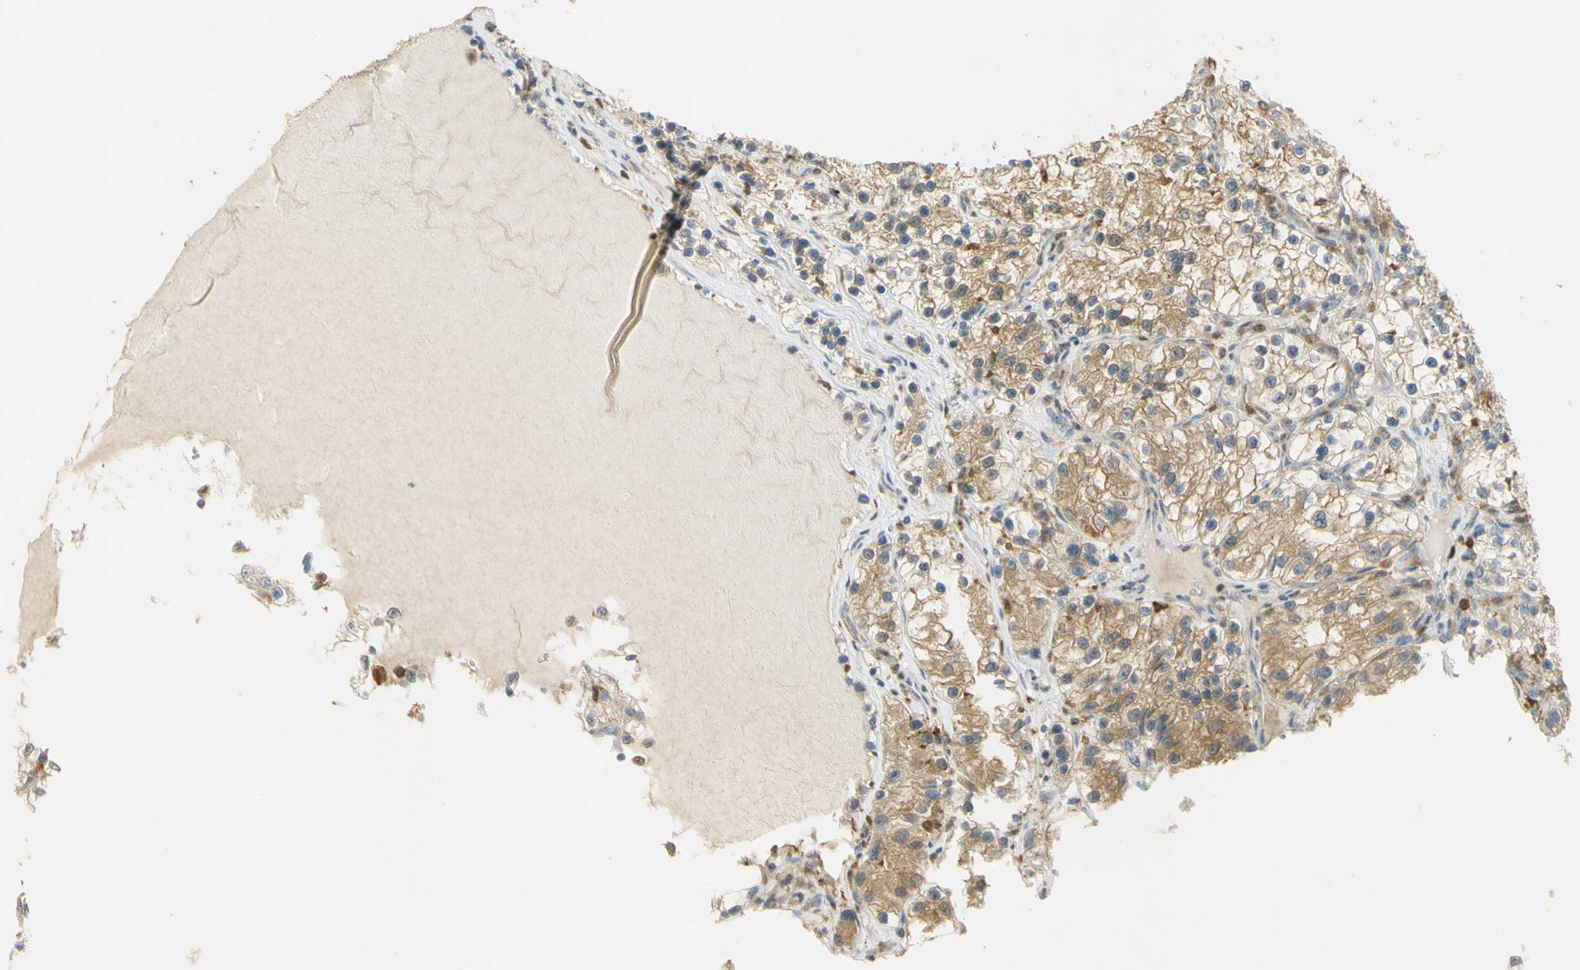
{"staining": {"intensity": "moderate", "quantity": ">75%", "location": "cytoplasmic/membranous"}, "tissue": "renal cancer", "cell_type": "Tumor cells", "image_type": "cancer", "snomed": [{"axis": "morphology", "description": "Adenocarcinoma, NOS"}, {"axis": "topography", "description": "Kidney"}], "caption": "Protein expression by IHC displays moderate cytoplasmic/membranous staining in approximately >75% of tumor cells in renal cancer.", "gene": "PAK1", "patient": {"sex": "female", "age": 57}}